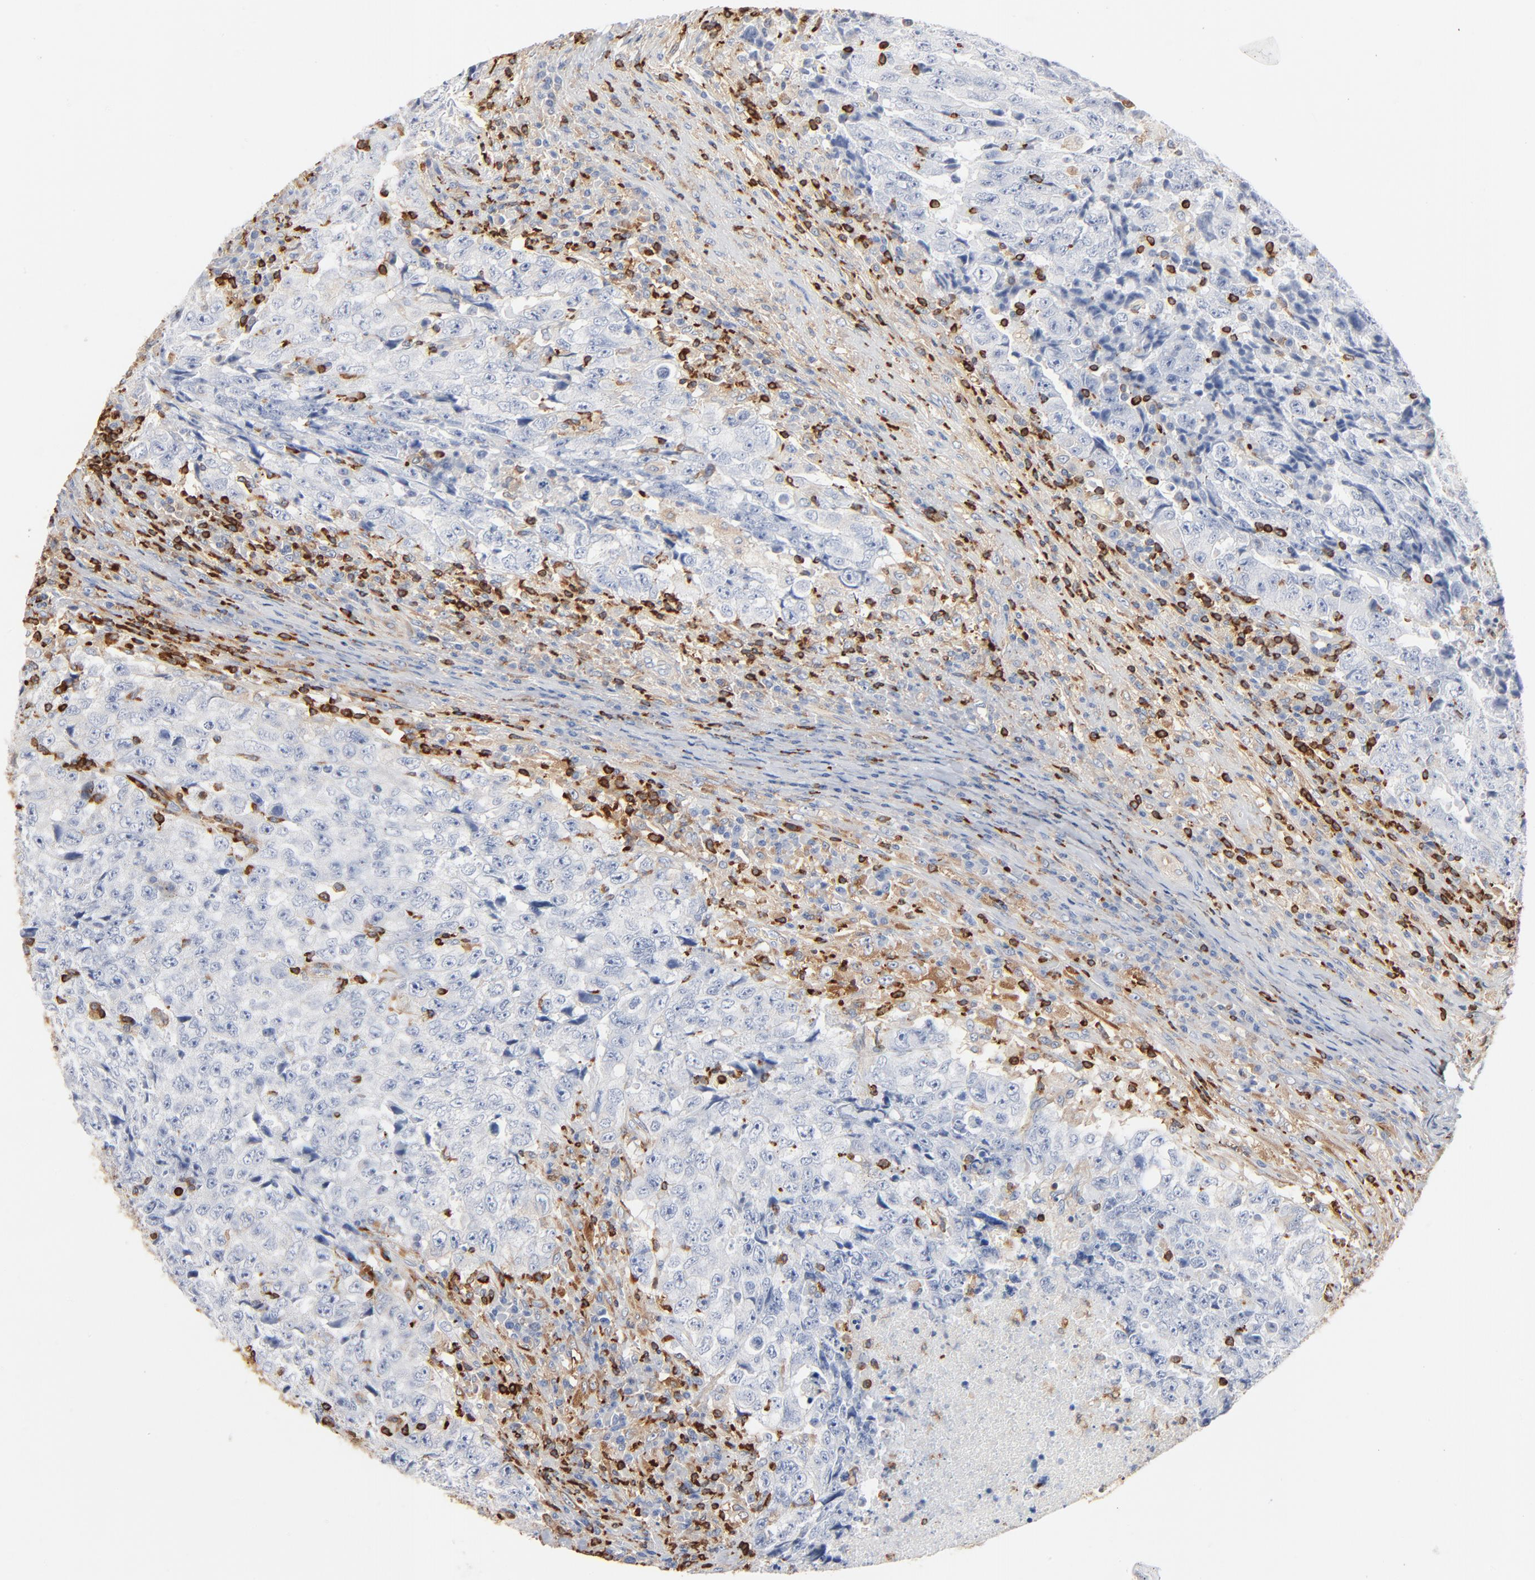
{"staining": {"intensity": "negative", "quantity": "none", "location": "none"}, "tissue": "testis cancer", "cell_type": "Tumor cells", "image_type": "cancer", "snomed": [{"axis": "morphology", "description": "Necrosis, NOS"}, {"axis": "morphology", "description": "Carcinoma, Embryonal, NOS"}, {"axis": "topography", "description": "Testis"}], "caption": "The micrograph reveals no staining of tumor cells in embryonal carcinoma (testis).", "gene": "SH3KBP1", "patient": {"sex": "male", "age": 19}}